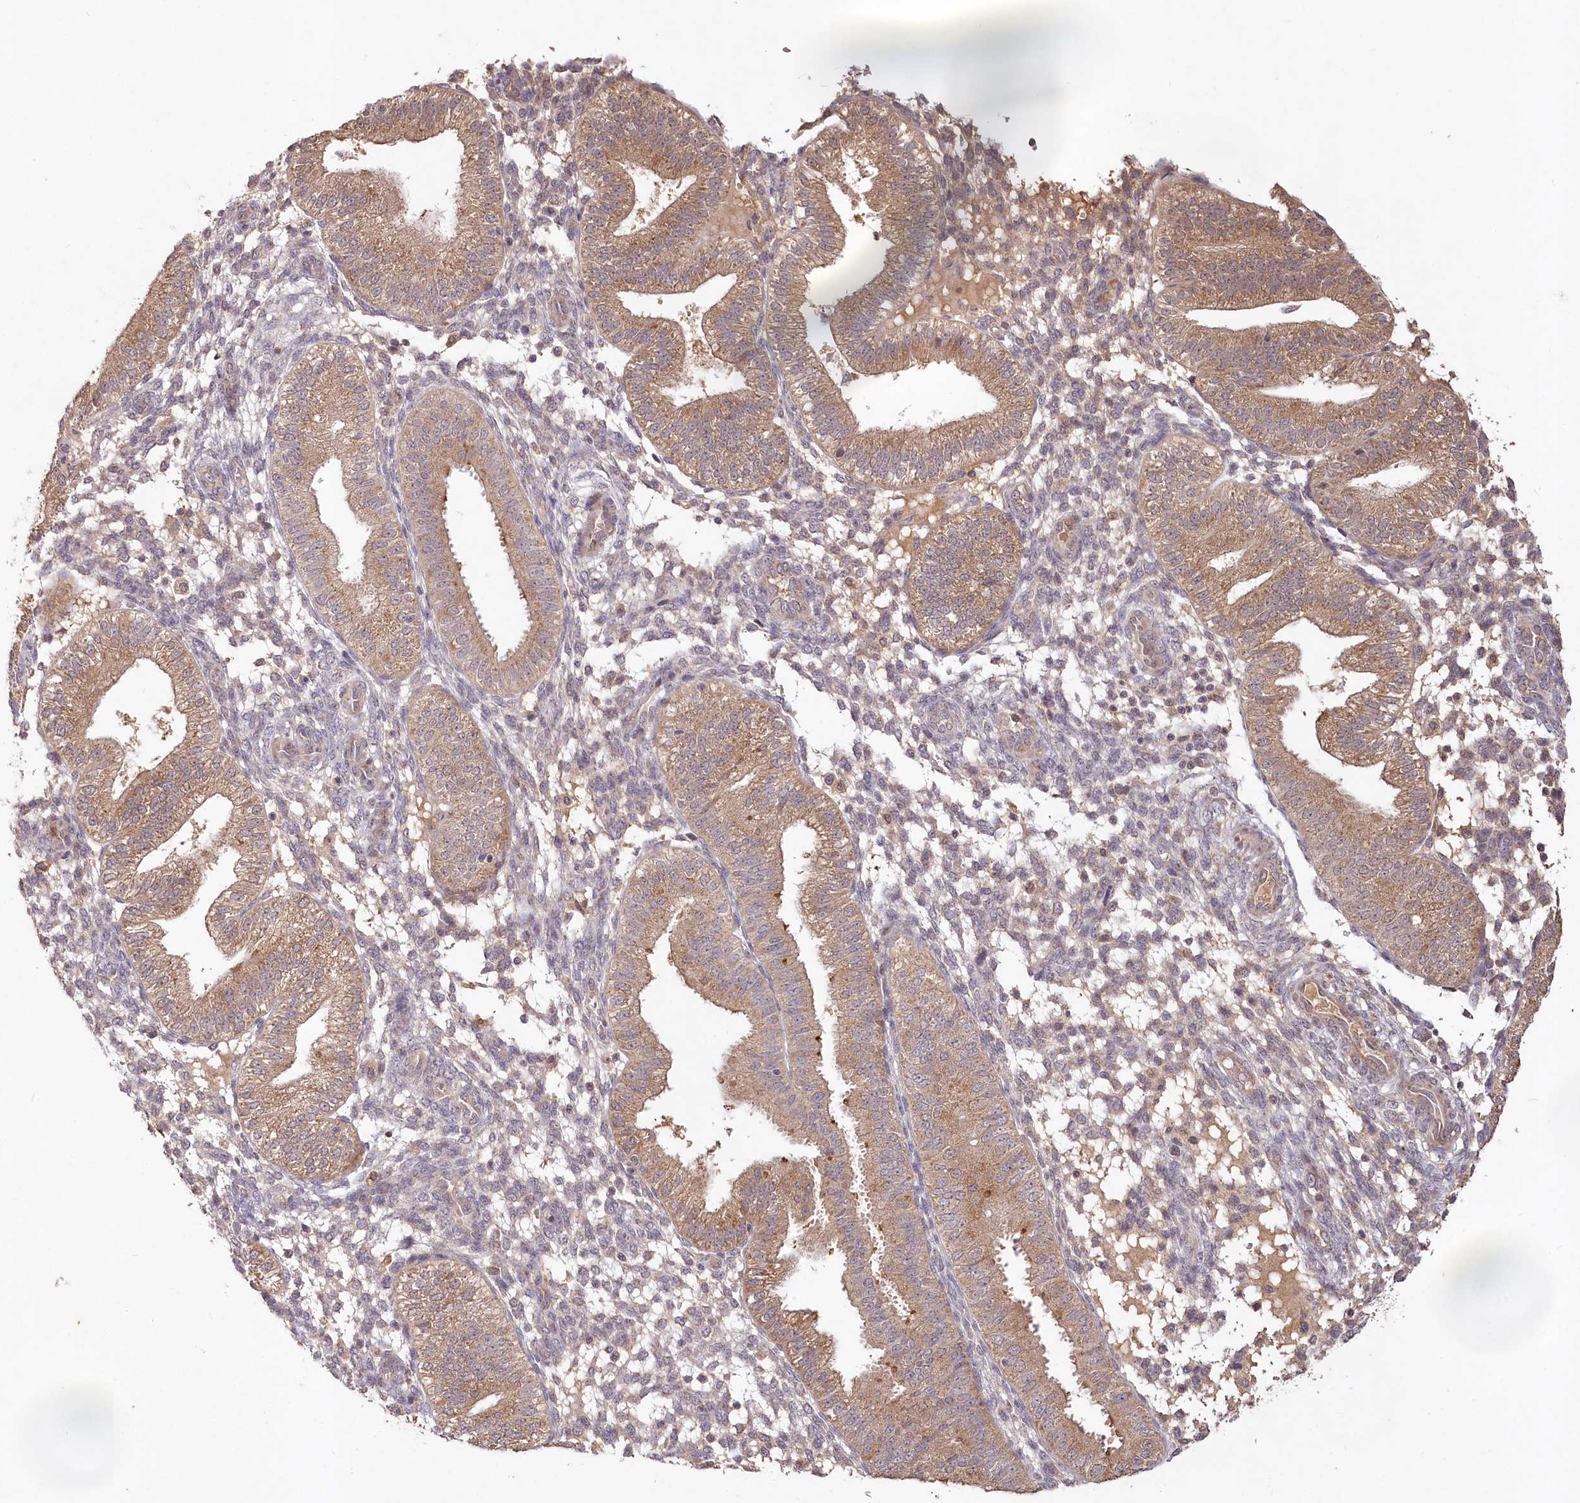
{"staining": {"intensity": "weak", "quantity": "<25%", "location": "cytoplasmic/membranous"}, "tissue": "endometrium", "cell_type": "Cells in endometrial stroma", "image_type": "normal", "snomed": [{"axis": "morphology", "description": "Normal tissue, NOS"}, {"axis": "topography", "description": "Endometrium"}], "caption": "Immunohistochemistry micrograph of benign endometrium: endometrium stained with DAB demonstrates no significant protein positivity in cells in endometrial stroma. Brightfield microscopy of IHC stained with DAB (brown) and hematoxylin (blue), captured at high magnification.", "gene": "IRAK1BP1", "patient": {"sex": "female", "age": 39}}